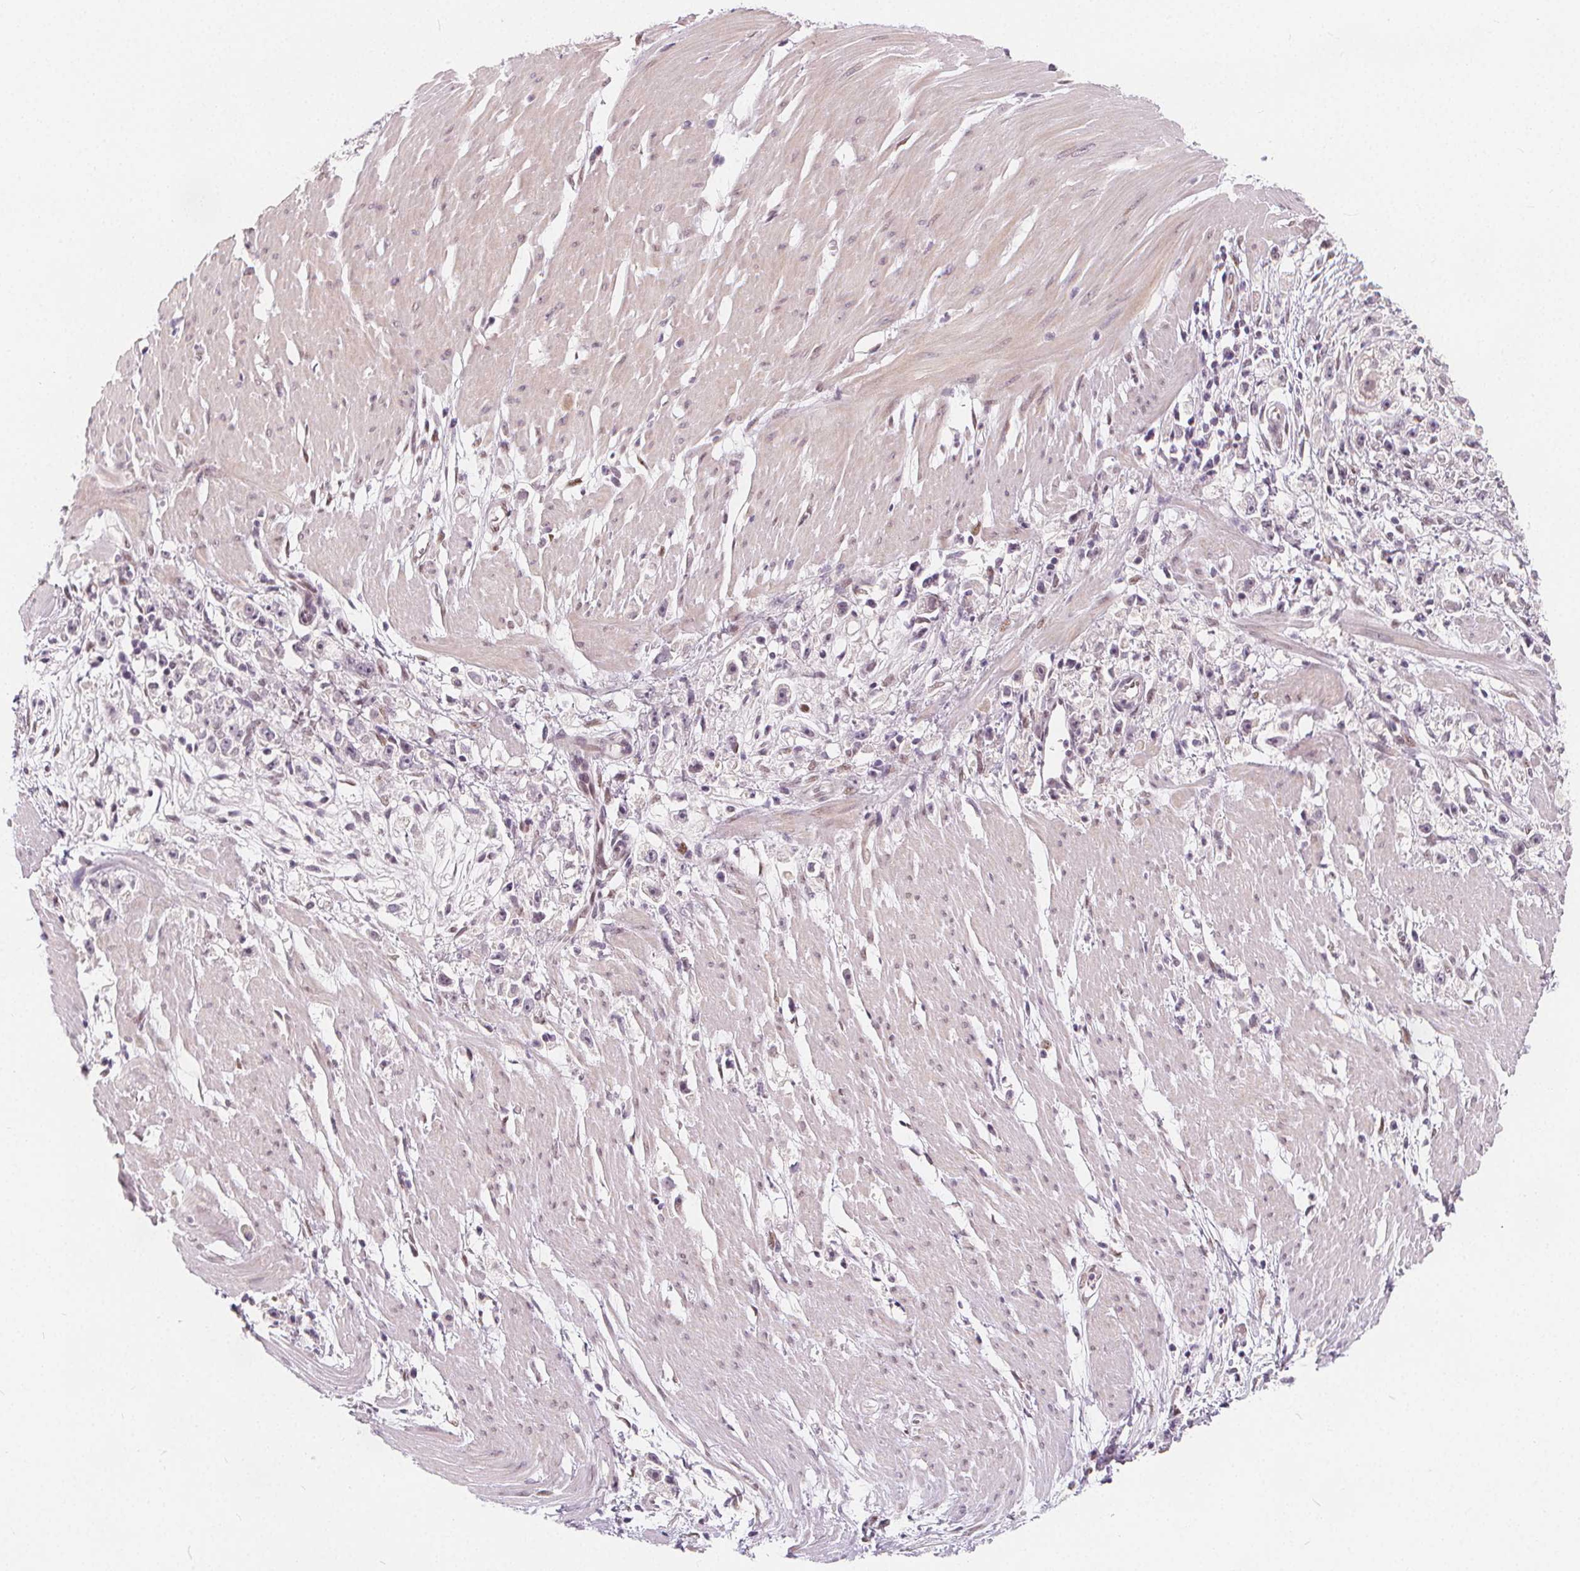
{"staining": {"intensity": "negative", "quantity": "none", "location": "none"}, "tissue": "stomach cancer", "cell_type": "Tumor cells", "image_type": "cancer", "snomed": [{"axis": "morphology", "description": "Adenocarcinoma, NOS"}, {"axis": "topography", "description": "Stomach"}], "caption": "This is an immunohistochemistry (IHC) image of human stomach cancer (adenocarcinoma). There is no expression in tumor cells.", "gene": "DRC3", "patient": {"sex": "female", "age": 59}}